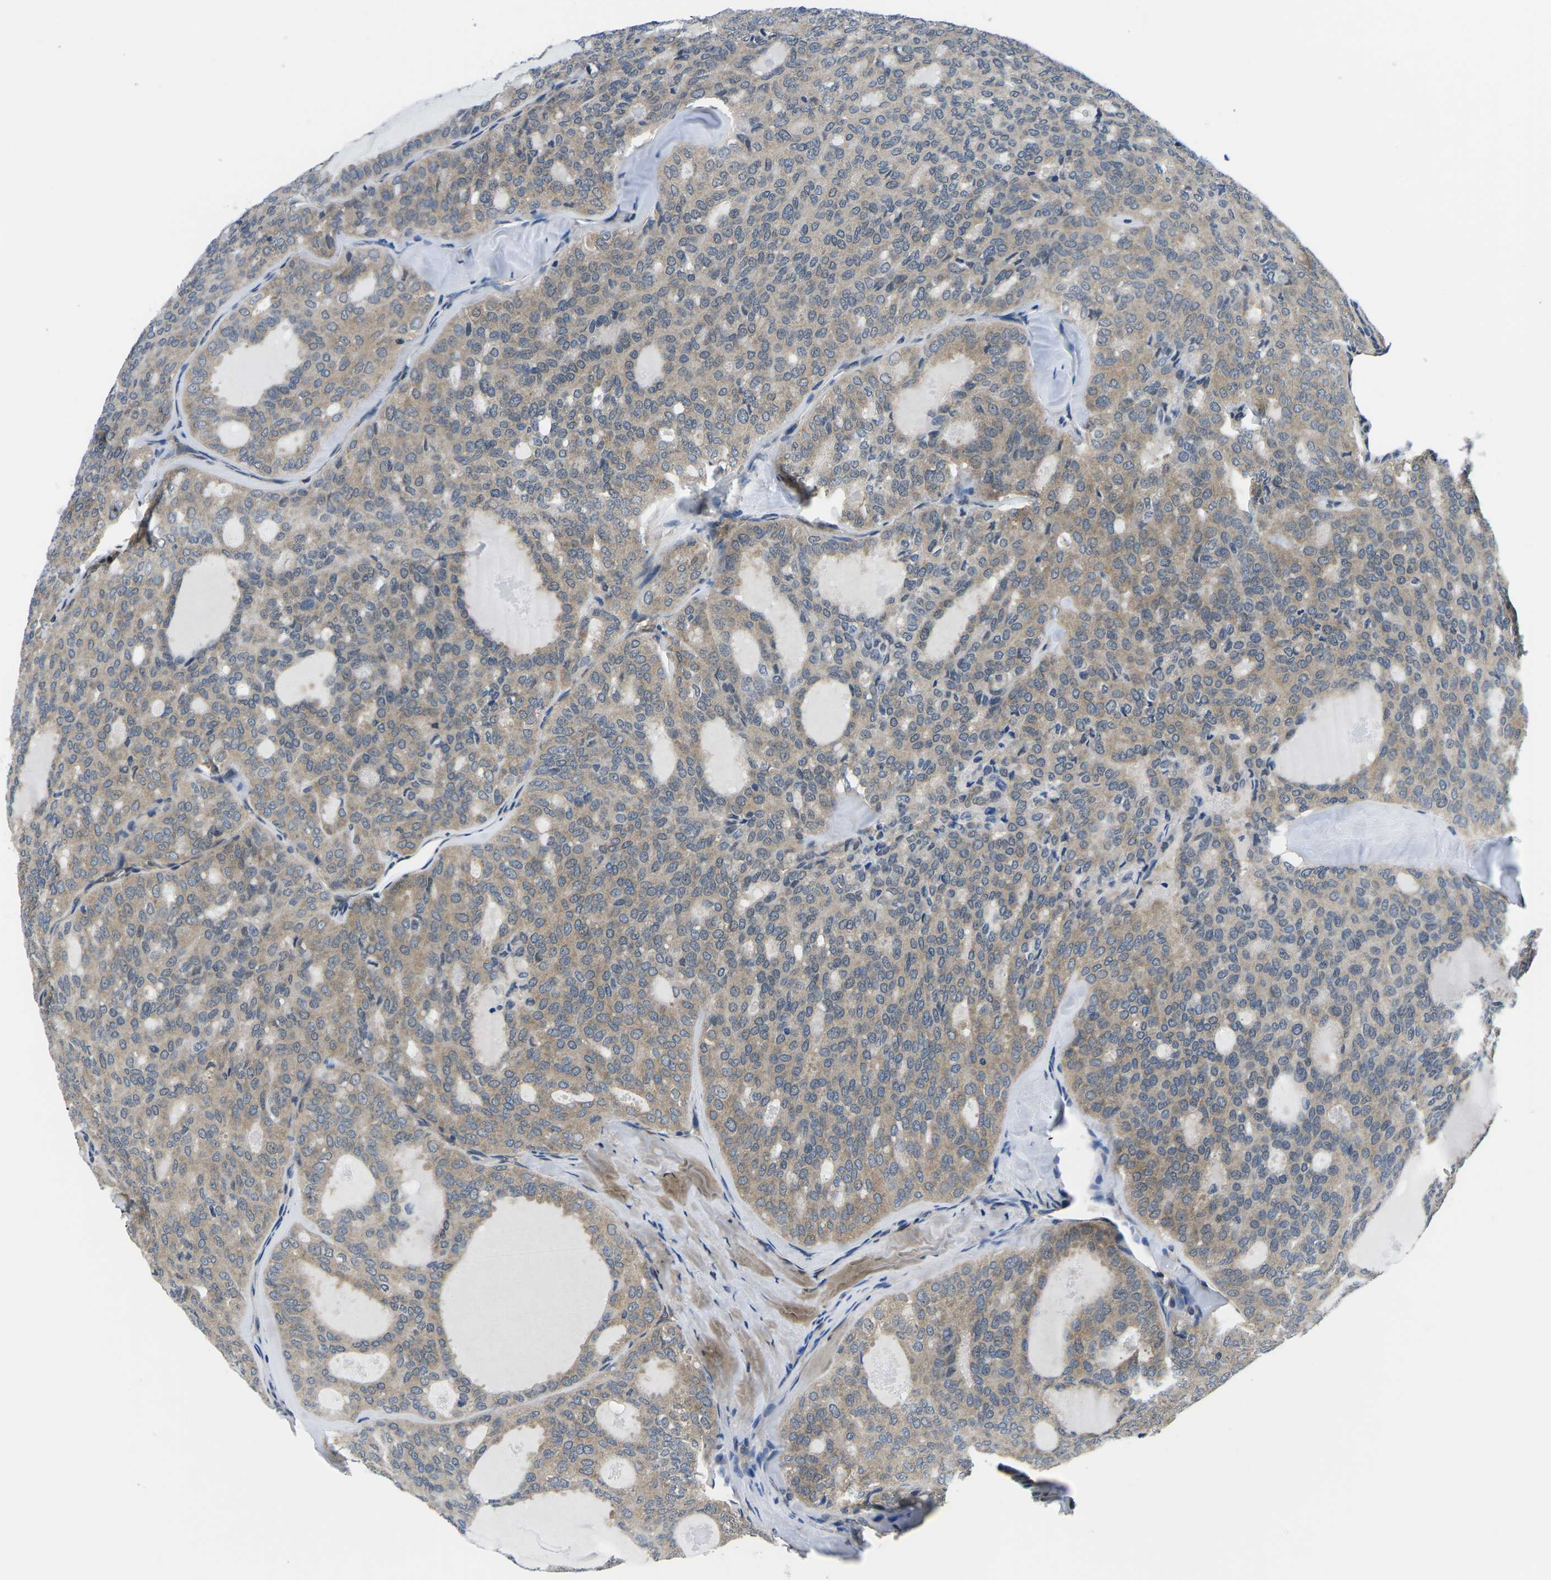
{"staining": {"intensity": "moderate", "quantity": ">75%", "location": "cytoplasmic/membranous"}, "tissue": "thyroid cancer", "cell_type": "Tumor cells", "image_type": "cancer", "snomed": [{"axis": "morphology", "description": "Follicular adenoma carcinoma, NOS"}, {"axis": "topography", "description": "Thyroid gland"}], "caption": "Immunohistochemical staining of human thyroid cancer displays medium levels of moderate cytoplasmic/membranous protein positivity in approximately >75% of tumor cells.", "gene": "GSK3B", "patient": {"sex": "male", "age": 75}}